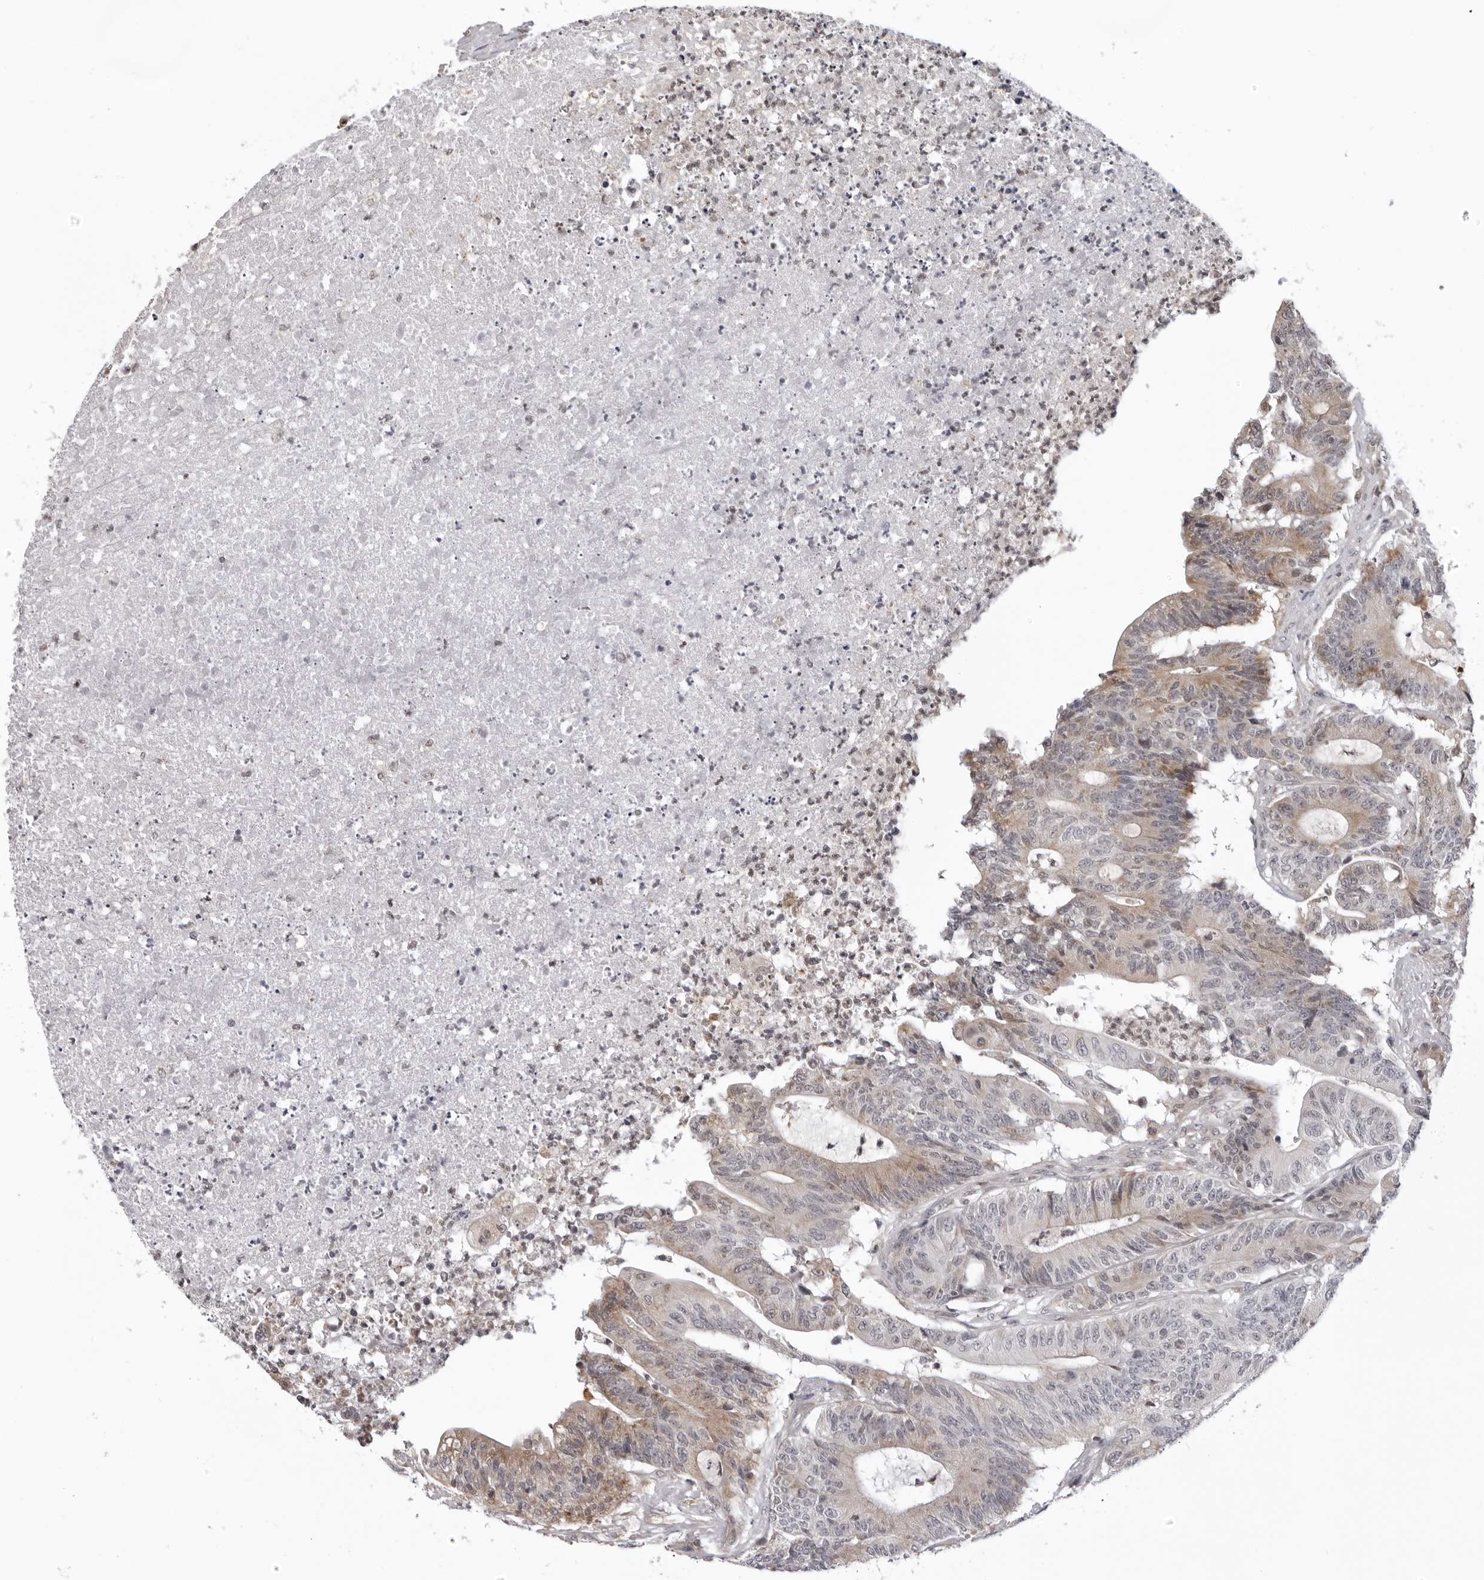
{"staining": {"intensity": "weak", "quantity": "25%-75%", "location": "cytoplasmic/membranous"}, "tissue": "colorectal cancer", "cell_type": "Tumor cells", "image_type": "cancer", "snomed": [{"axis": "morphology", "description": "Adenocarcinoma, NOS"}, {"axis": "topography", "description": "Colon"}], "caption": "Approximately 25%-75% of tumor cells in human colorectal cancer display weak cytoplasmic/membranous protein staining as visualized by brown immunohistochemical staining.", "gene": "MRPS15", "patient": {"sex": "female", "age": 84}}